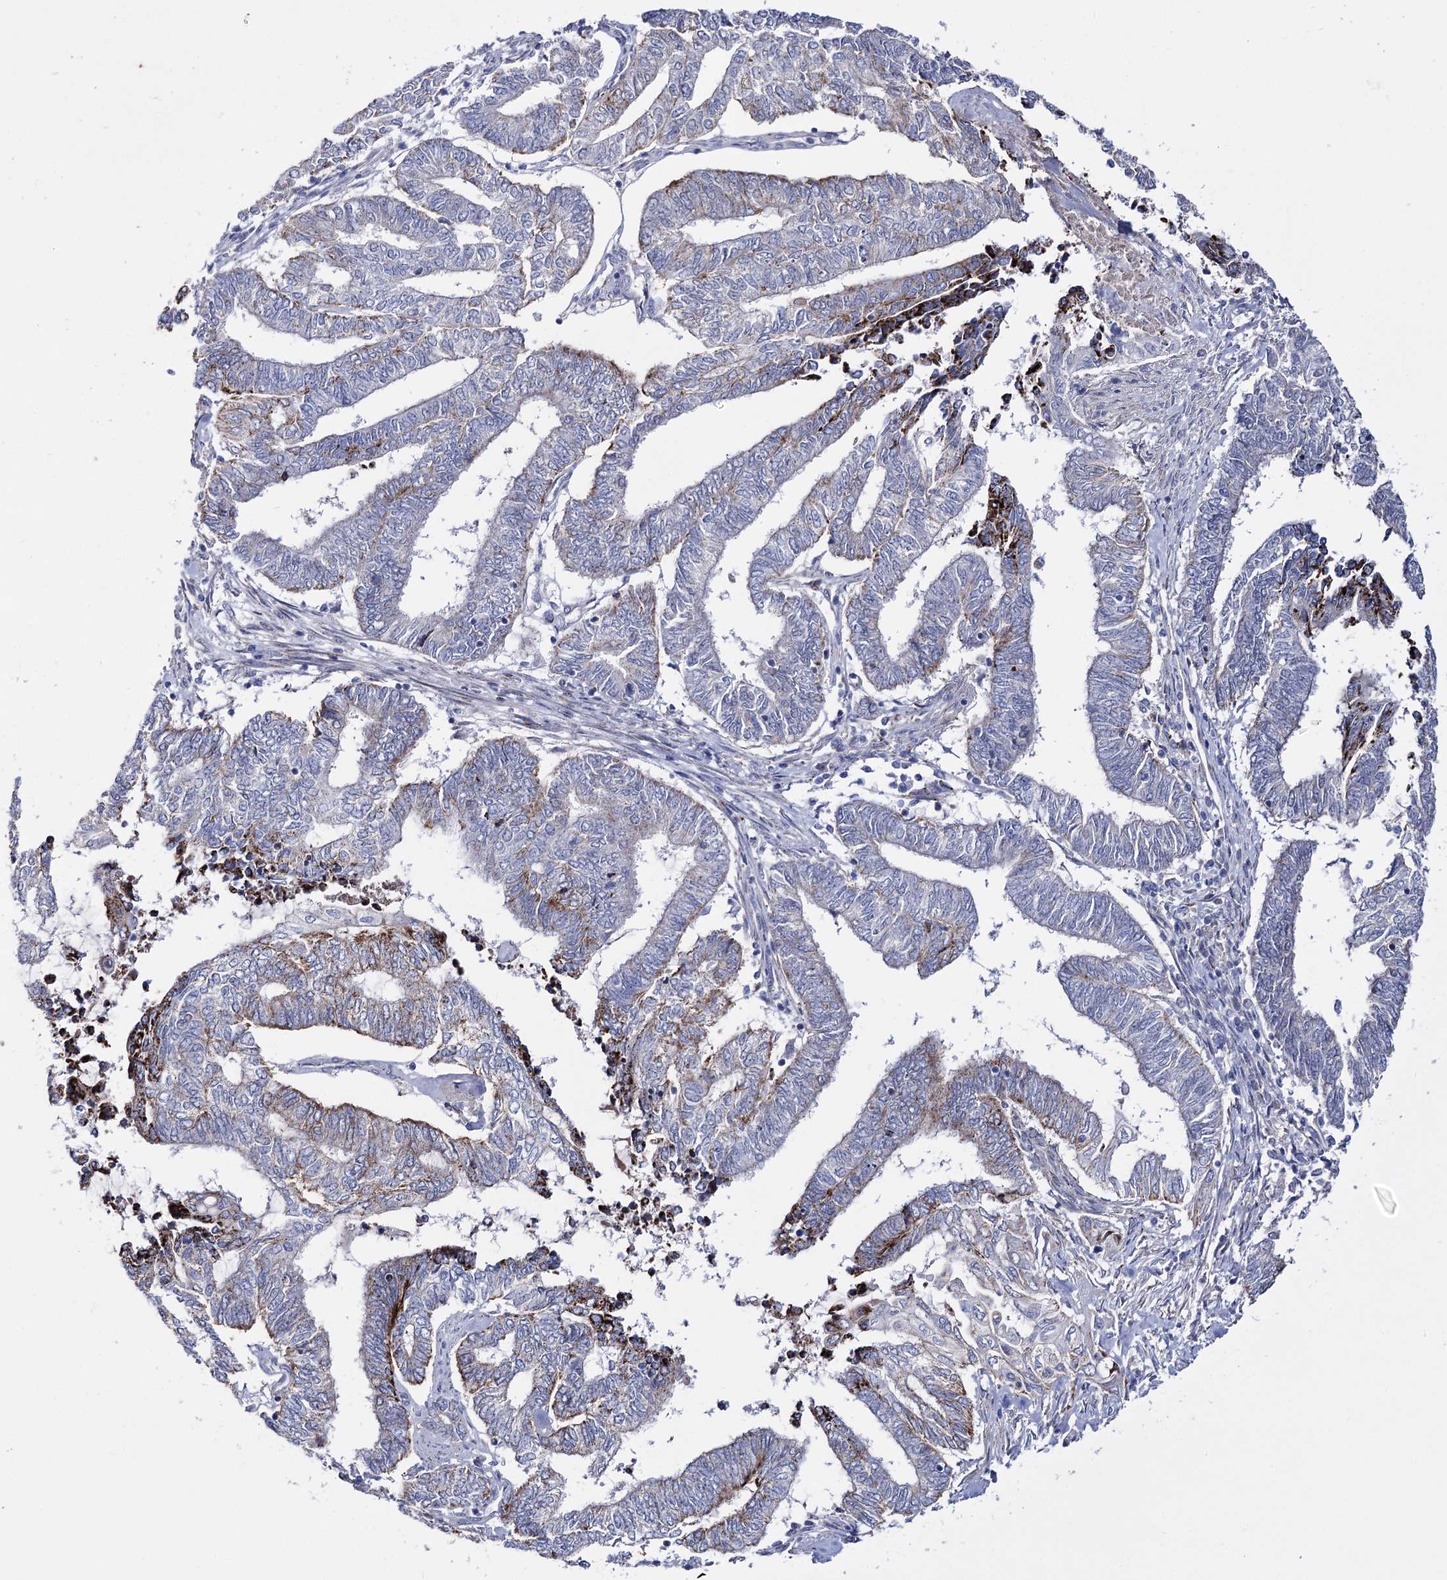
{"staining": {"intensity": "strong", "quantity": "<25%", "location": "cytoplasmic/membranous"}, "tissue": "endometrial cancer", "cell_type": "Tumor cells", "image_type": "cancer", "snomed": [{"axis": "morphology", "description": "Adenocarcinoma, NOS"}, {"axis": "topography", "description": "Uterus"}, {"axis": "topography", "description": "Endometrium"}], "caption": "Immunohistochemical staining of human endometrial cancer (adenocarcinoma) reveals medium levels of strong cytoplasmic/membranous protein expression in about <25% of tumor cells. Nuclei are stained in blue.", "gene": "OSBPL5", "patient": {"sex": "female", "age": 70}}